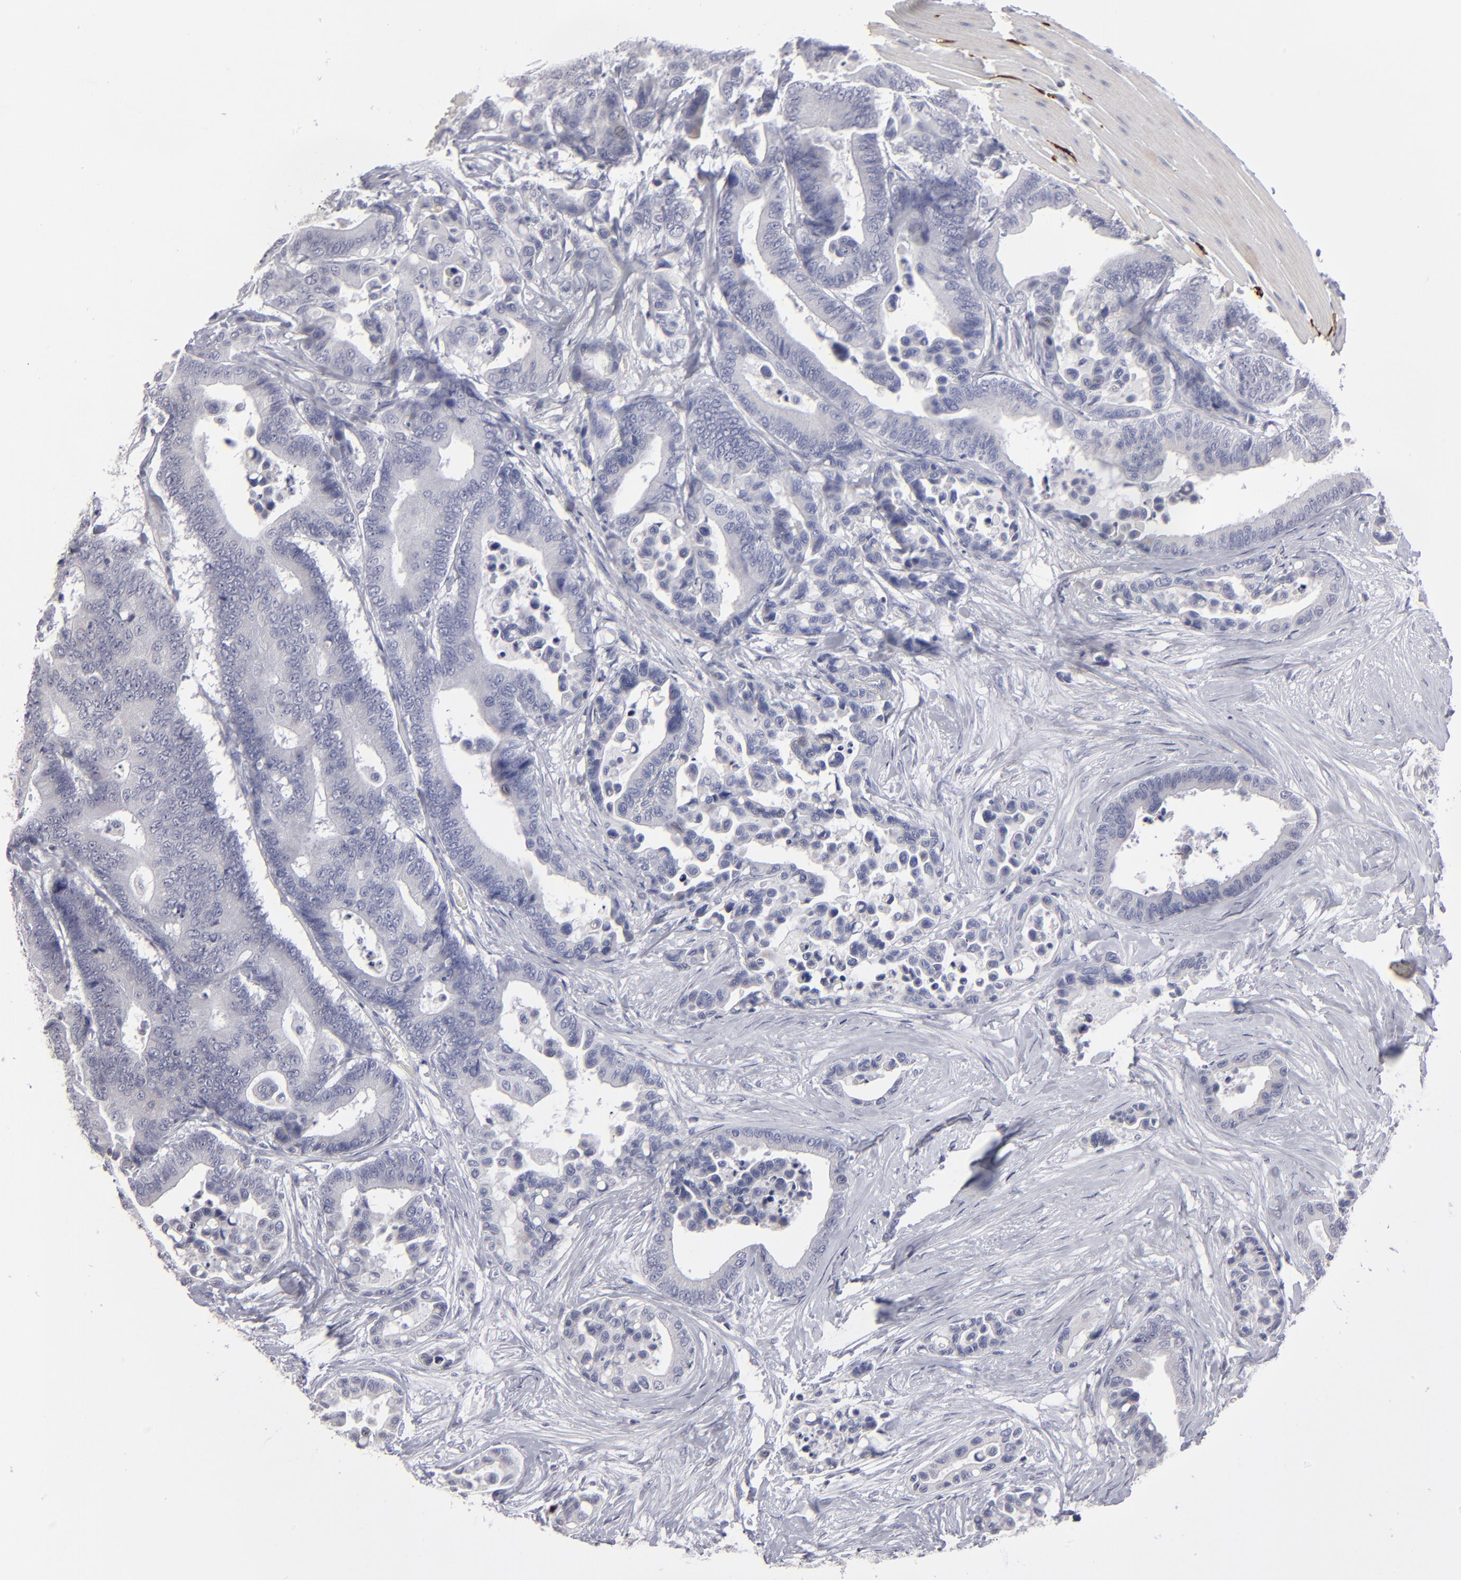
{"staining": {"intensity": "negative", "quantity": "none", "location": "none"}, "tissue": "colorectal cancer", "cell_type": "Tumor cells", "image_type": "cancer", "snomed": [{"axis": "morphology", "description": "Adenocarcinoma, NOS"}, {"axis": "topography", "description": "Colon"}], "caption": "Tumor cells are negative for protein expression in human colorectal cancer.", "gene": "CADM3", "patient": {"sex": "male", "age": 82}}